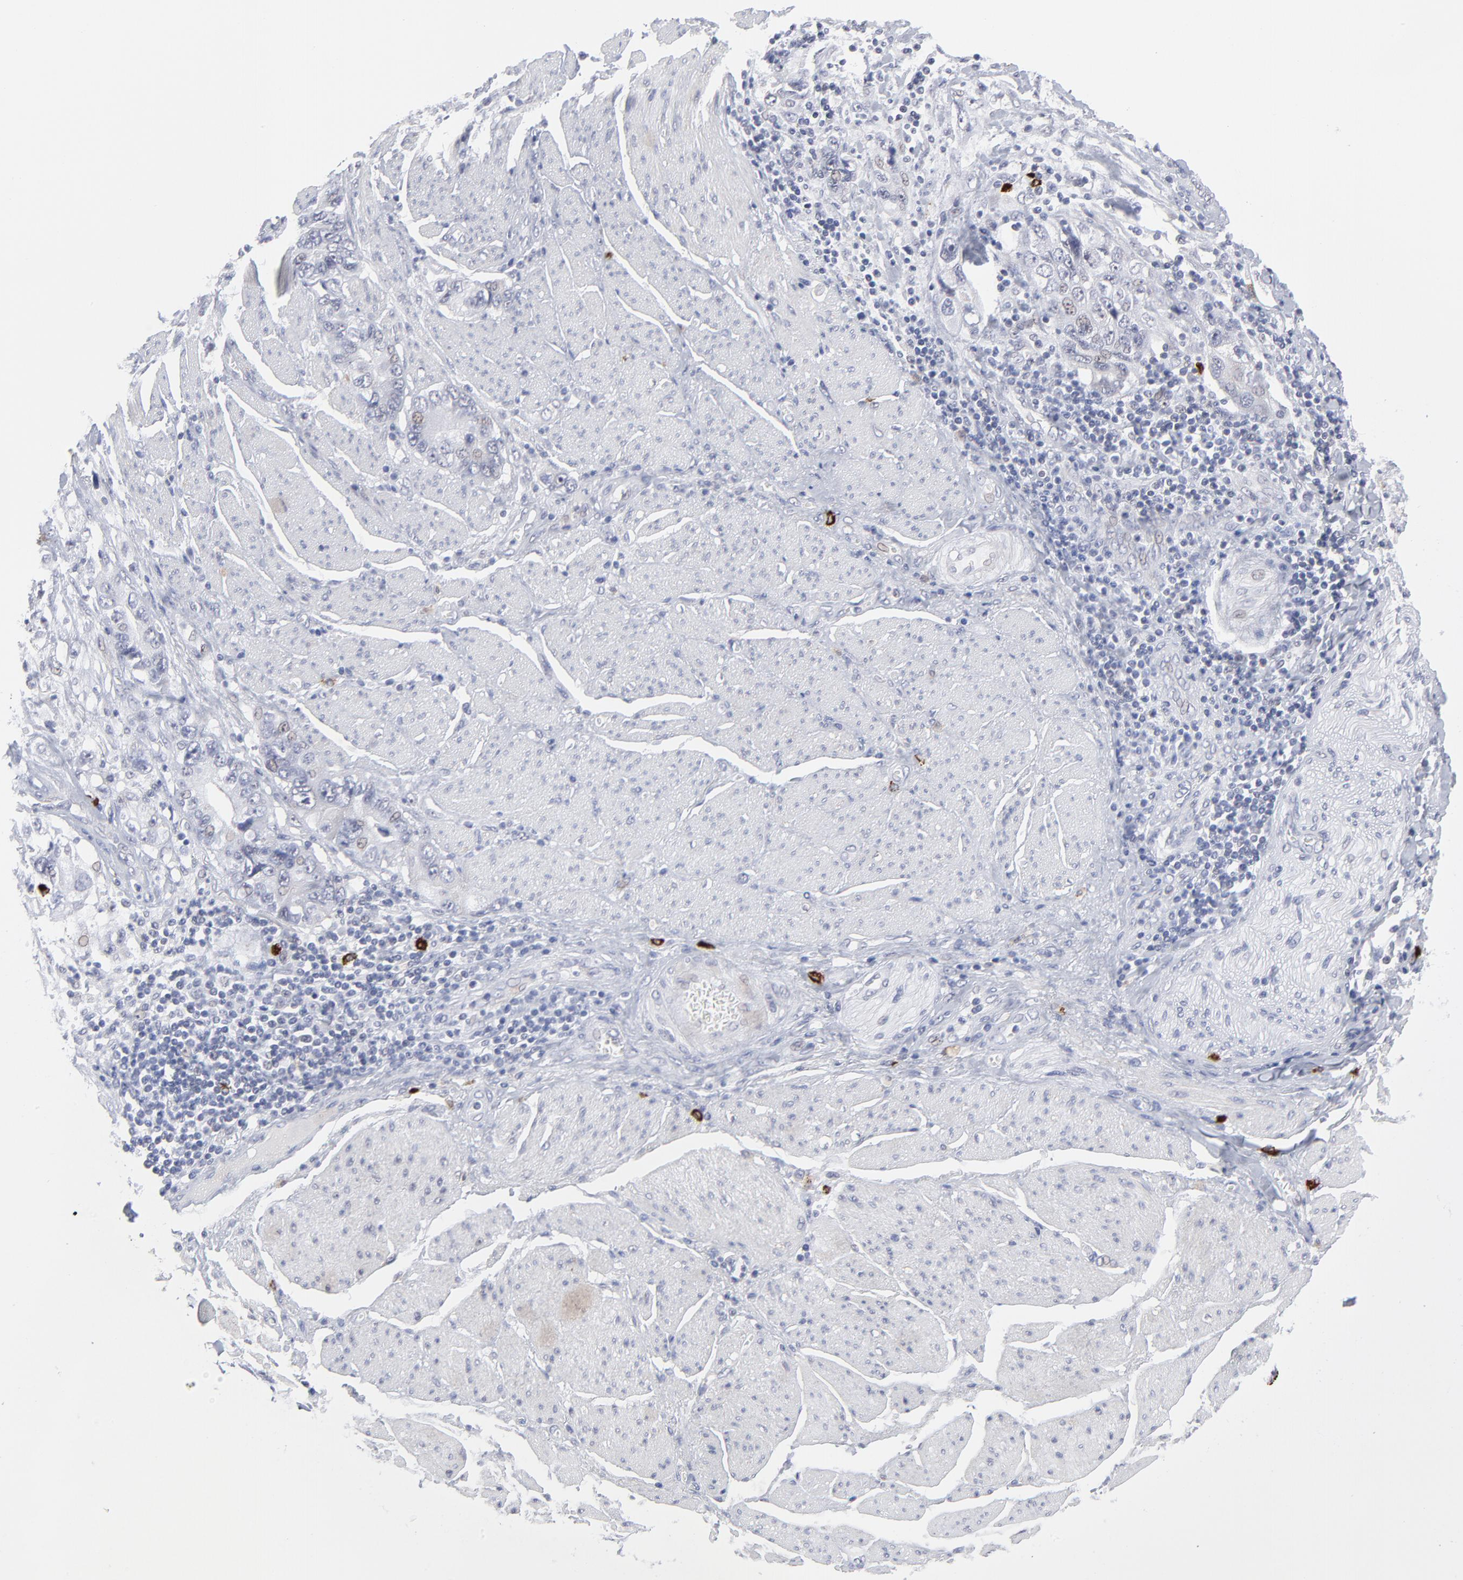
{"staining": {"intensity": "negative", "quantity": "none", "location": "none"}, "tissue": "stomach cancer", "cell_type": "Tumor cells", "image_type": "cancer", "snomed": [{"axis": "morphology", "description": "Adenocarcinoma, NOS"}, {"axis": "topography", "description": "Pancreas"}, {"axis": "topography", "description": "Stomach, upper"}], "caption": "The image exhibits no significant staining in tumor cells of stomach adenocarcinoma.", "gene": "NBN", "patient": {"sex": "male", "age": 77}}